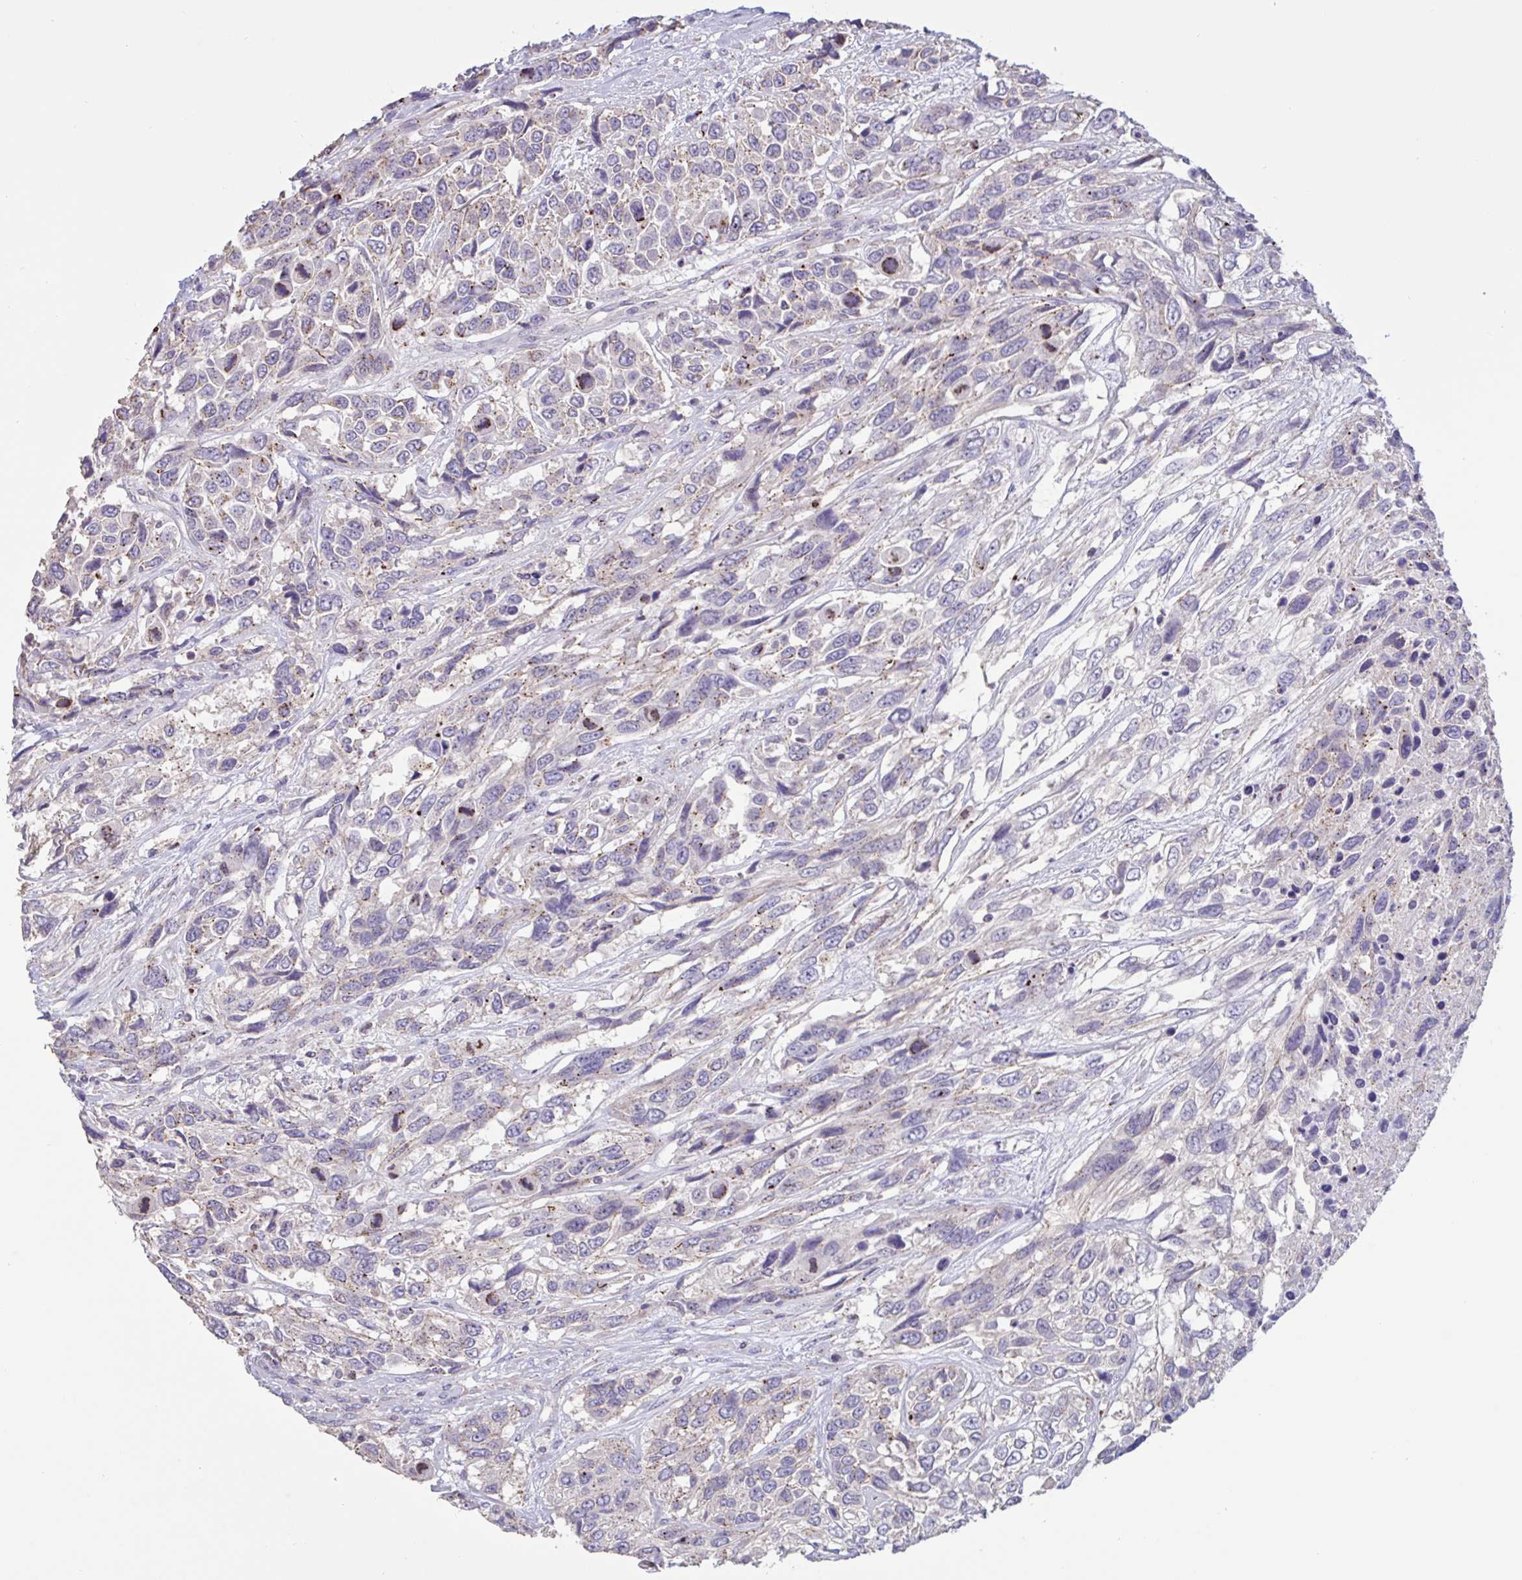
{"staining": {"intensity": "weak", "quantity": "<25%", "location": "cytoplasmic/membranous"}, "tissue": "urothelial cancer", "cell_type": "Tumor cells", "image_type": "cancer", "snomed": [{"axis": "morphology", "description": "Urothelial carcinoma, High grade"}, {"axis": "topography", "description": "Urinary bladder"}], "caption": "Protein analysis of urothelial carcinoma (high-grade) displays no significant positivity in tumor cells.", "gene": "CHMP5", "patient": {"sex": "female", "age": 70}}